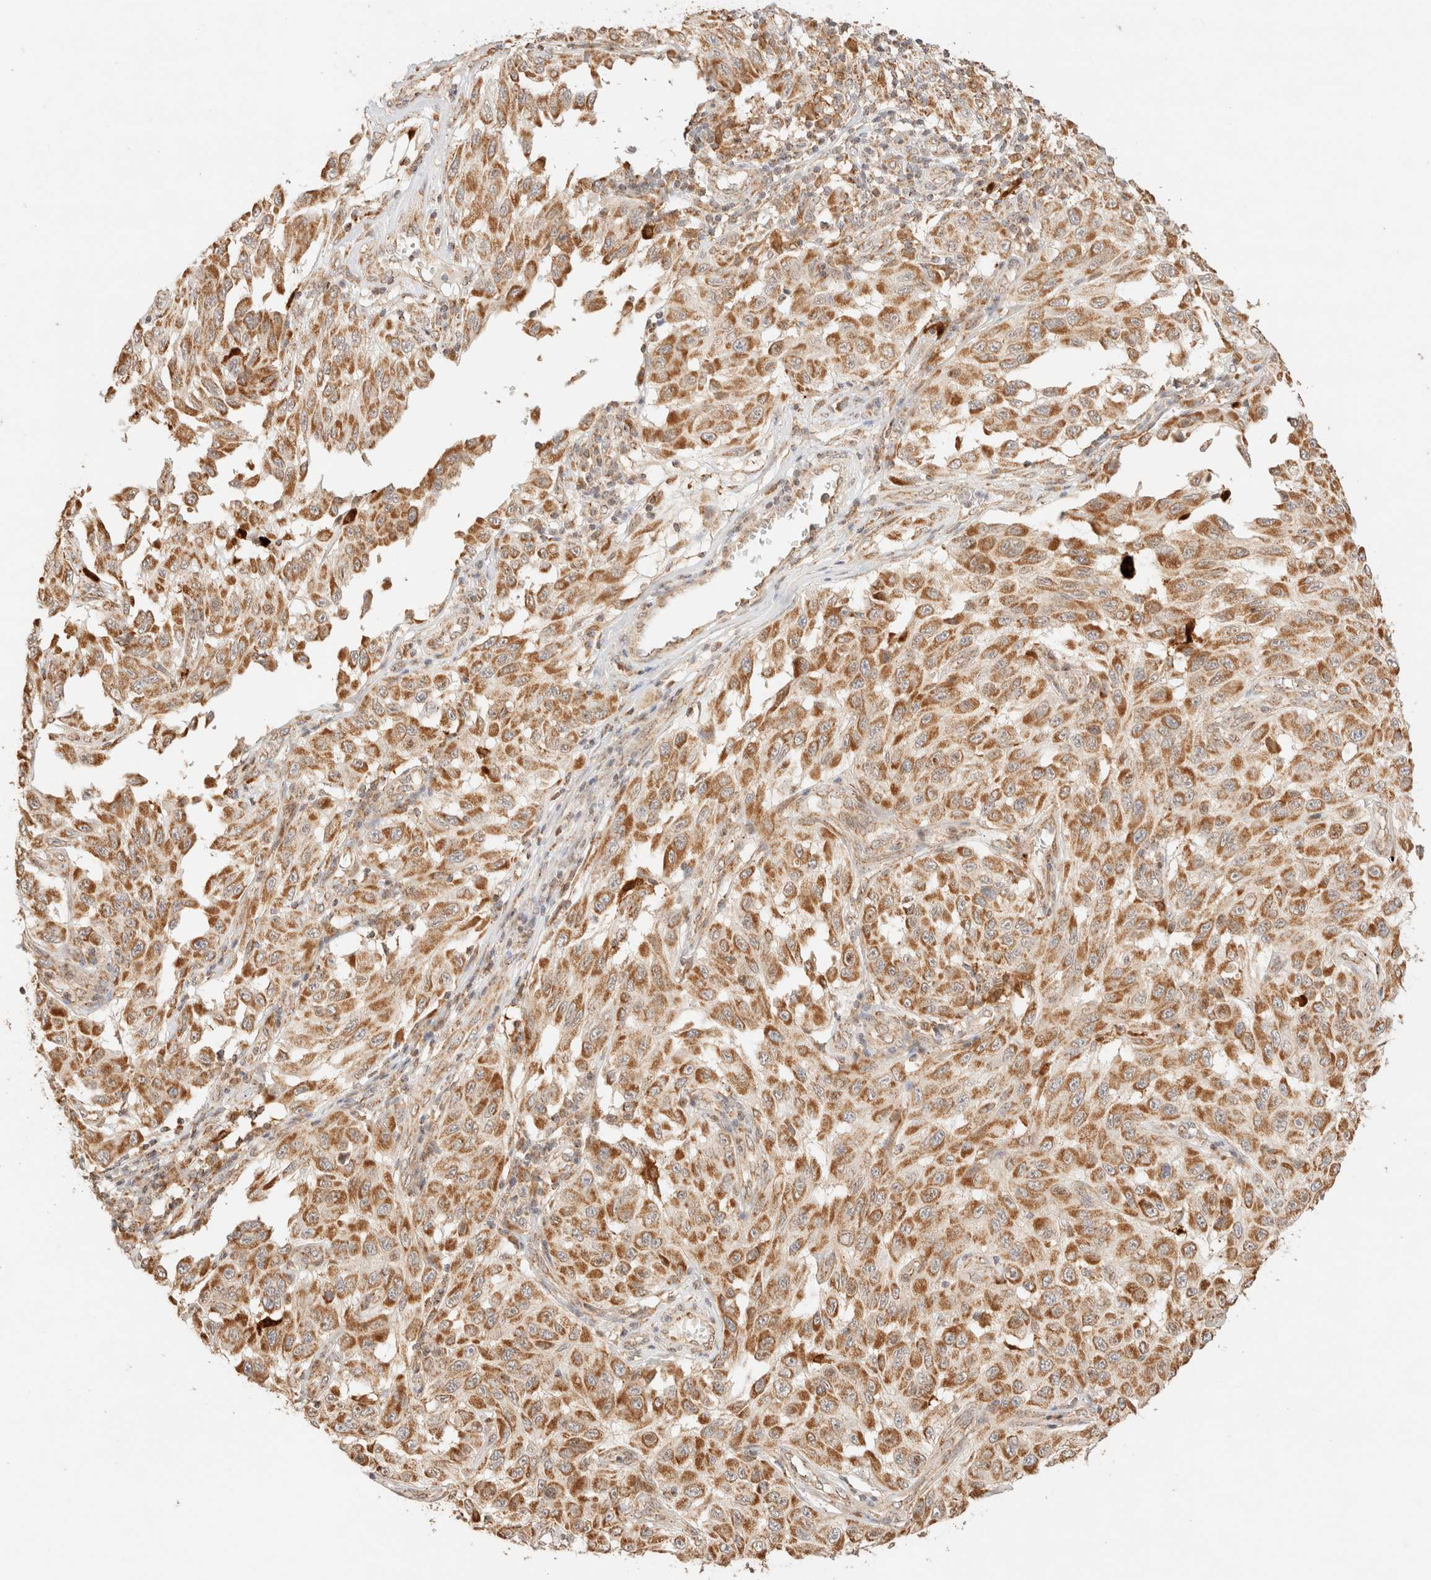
{"staining": {"intensity": "moderate", "quantity": ">75%", "location": "cytoplasmic/membranous"}, "tissue": "melanoma", "cell_type": "Tumor cells", "image_type": "cancer", "snomed": [{"axis": "morphology", "description": "Malignant melanoma, NOS"}, {"axis": "topography", "description": "Skin"}], "caption": "A micrograph showing moderate cytoplasmic/membranous expression in about >75% of tumor cells in melanoma, as visualized by brown immunohistochemical staining.", "gene": "TACO1", "patient": {"sex": "male", "age": 30}}